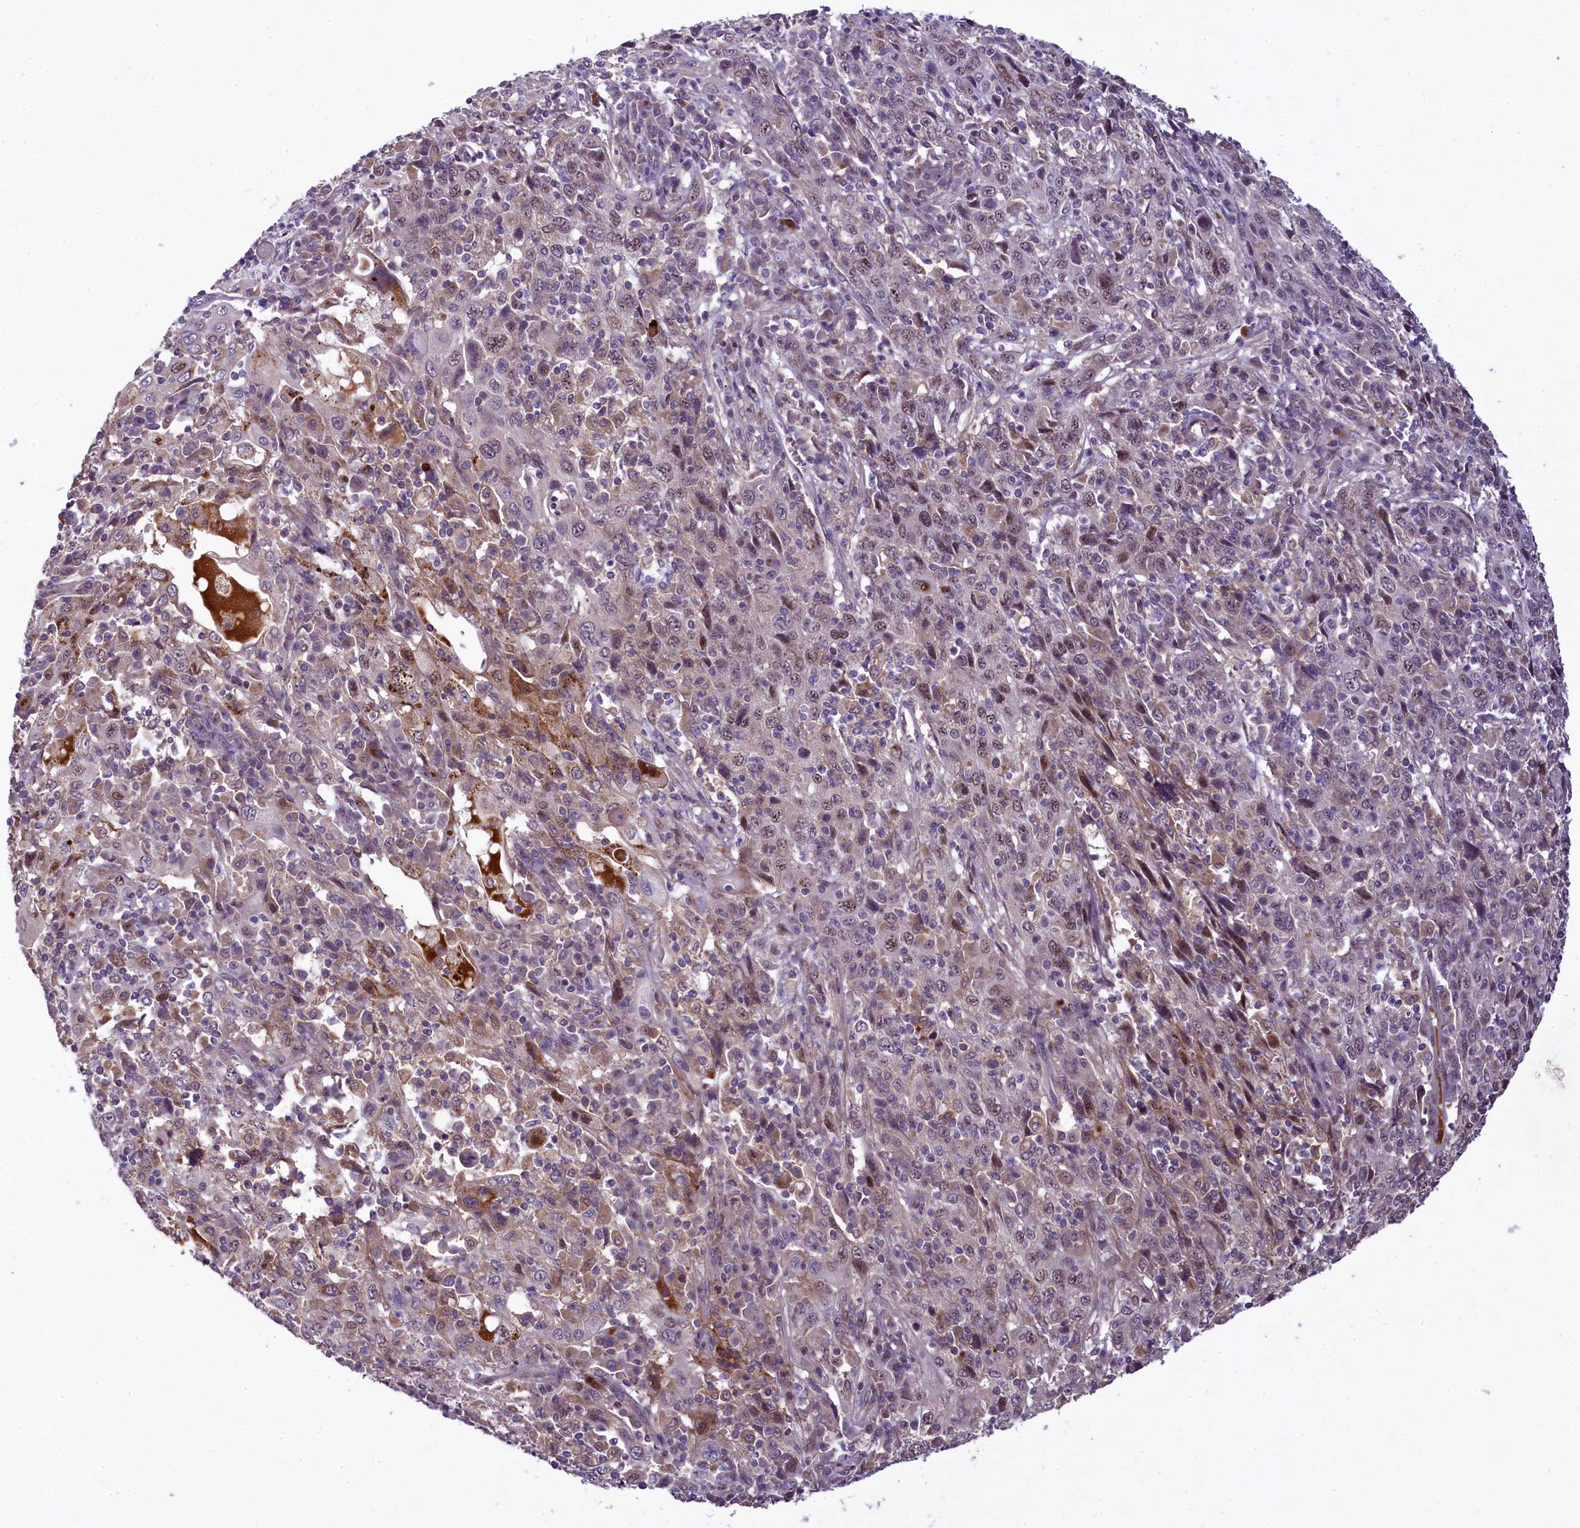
{"staining": {"intensity": "weak", "quantity": ">75%", "location": "cytoplasmic/membranous,nuclear"}, "tissue": "cervical cancer", "cell_type": "Tumor cells", "image_type": "cancer", "snomed": [{"axis": "morphology", "description": "Squamous cell carcinoma, NOS"}, {"axis": "topography", "description": "Cervix"}], "caption": "An image of human cervical cancer (squamous cell carcinoma) stained for a protein demonstrates weak cytoplasmic/membranous and nuclear brown staining in tumor cells. The protein of interest is stained brown, and the nuclei are stained in blue (DAB IHC with brightfield microscopy, high magnification).", "gene": "RBBP8", "patient": {"sex": "female", "age": 46}}